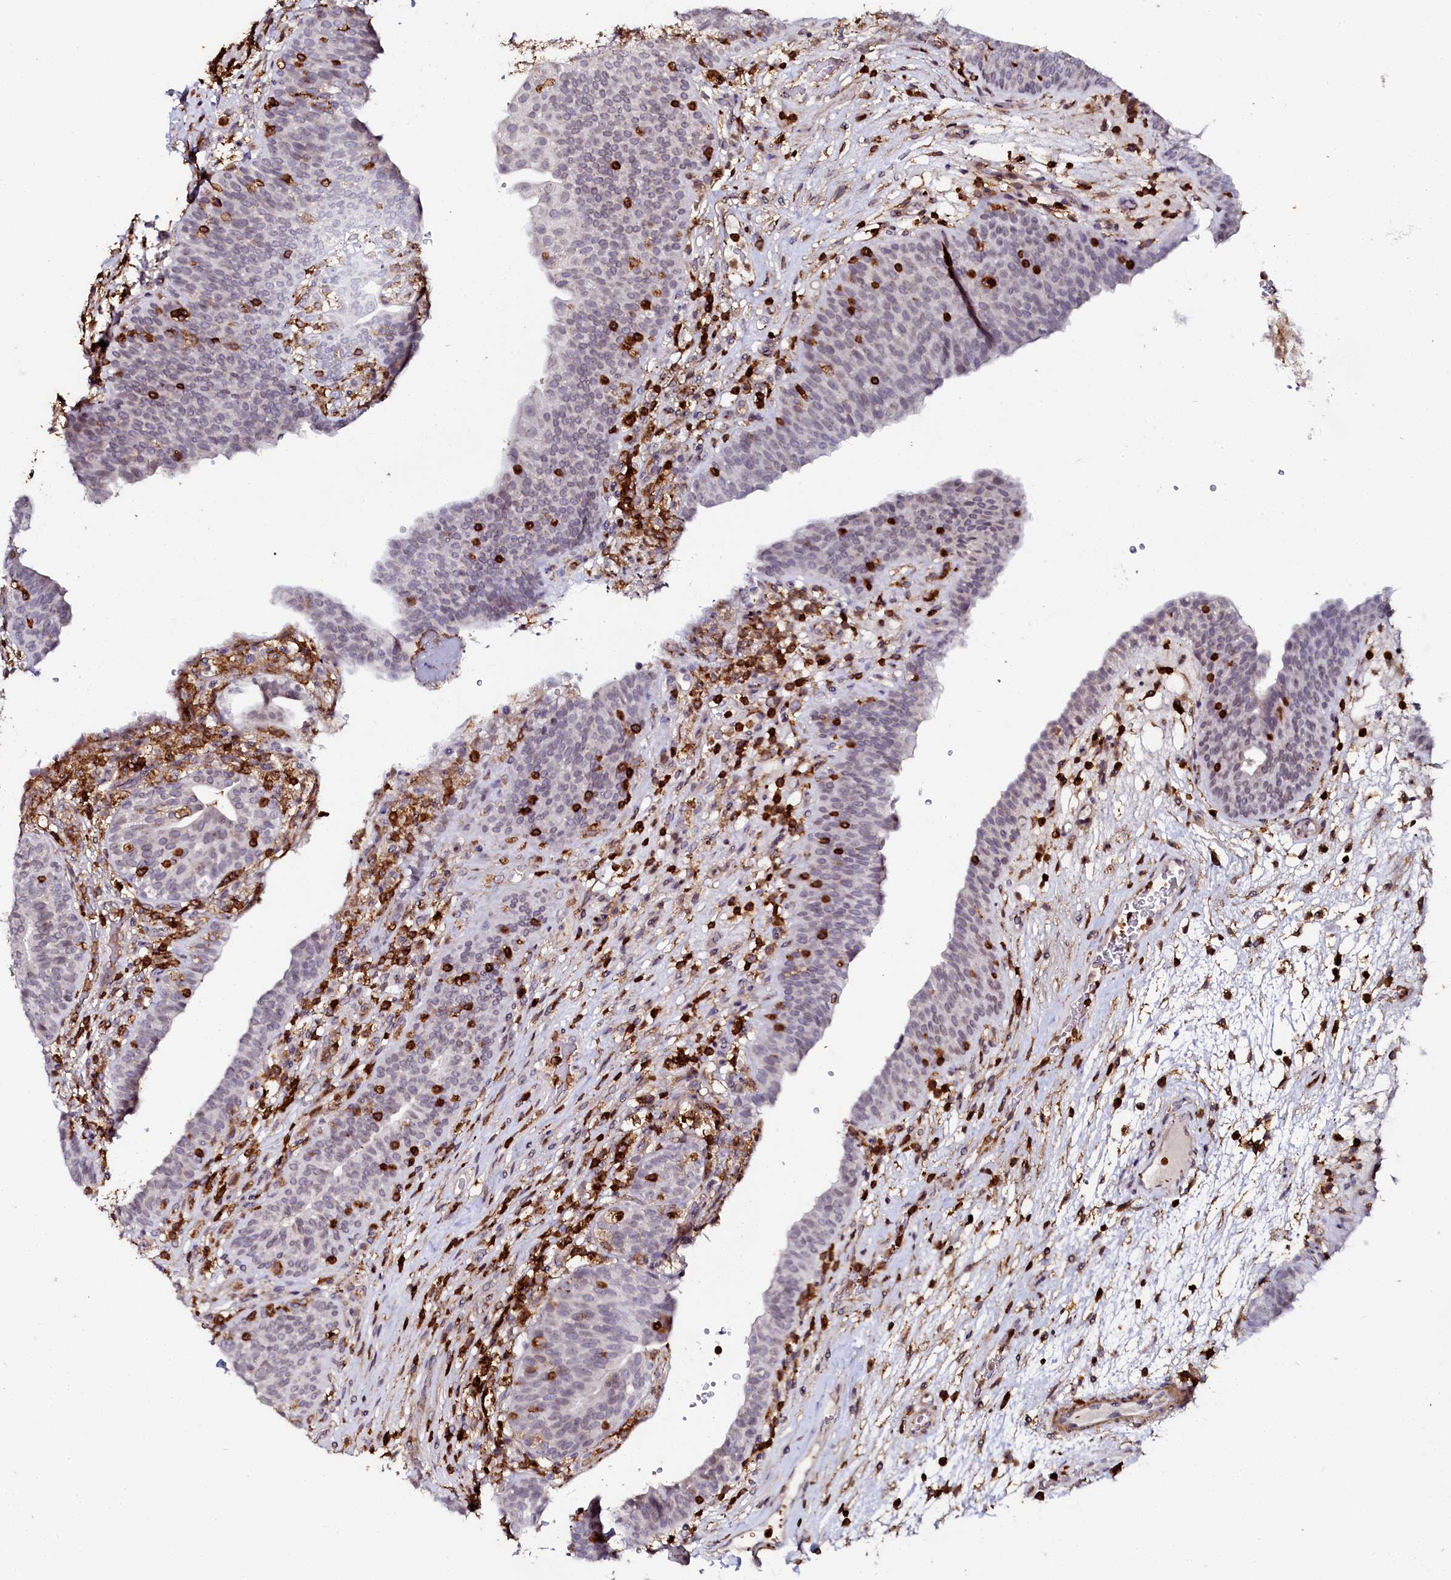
{"staining": {"intensity": "negative", "quantity": "none", "location": "none"}, "tissue": "urinary bladder", "cell_type": "Urothelial cells", "image_type": "normal", "snomed": [{"axis": "morphology", "description": "Normal tissue, NOS"}, {"axis": "topography", "description": "Urinary bladder"}], "caption": "The immunohistochemistry image has no significant staining in urothelial cells of urinary bladder. (Stains: DAB (3,3'-diaminobenzidine) IHC with hematoxylin counter stain, Microscopy: brightfield microscopy at high magnification).", "gene": "AAAS", "patient": {"sex": "male", "age": 71}}